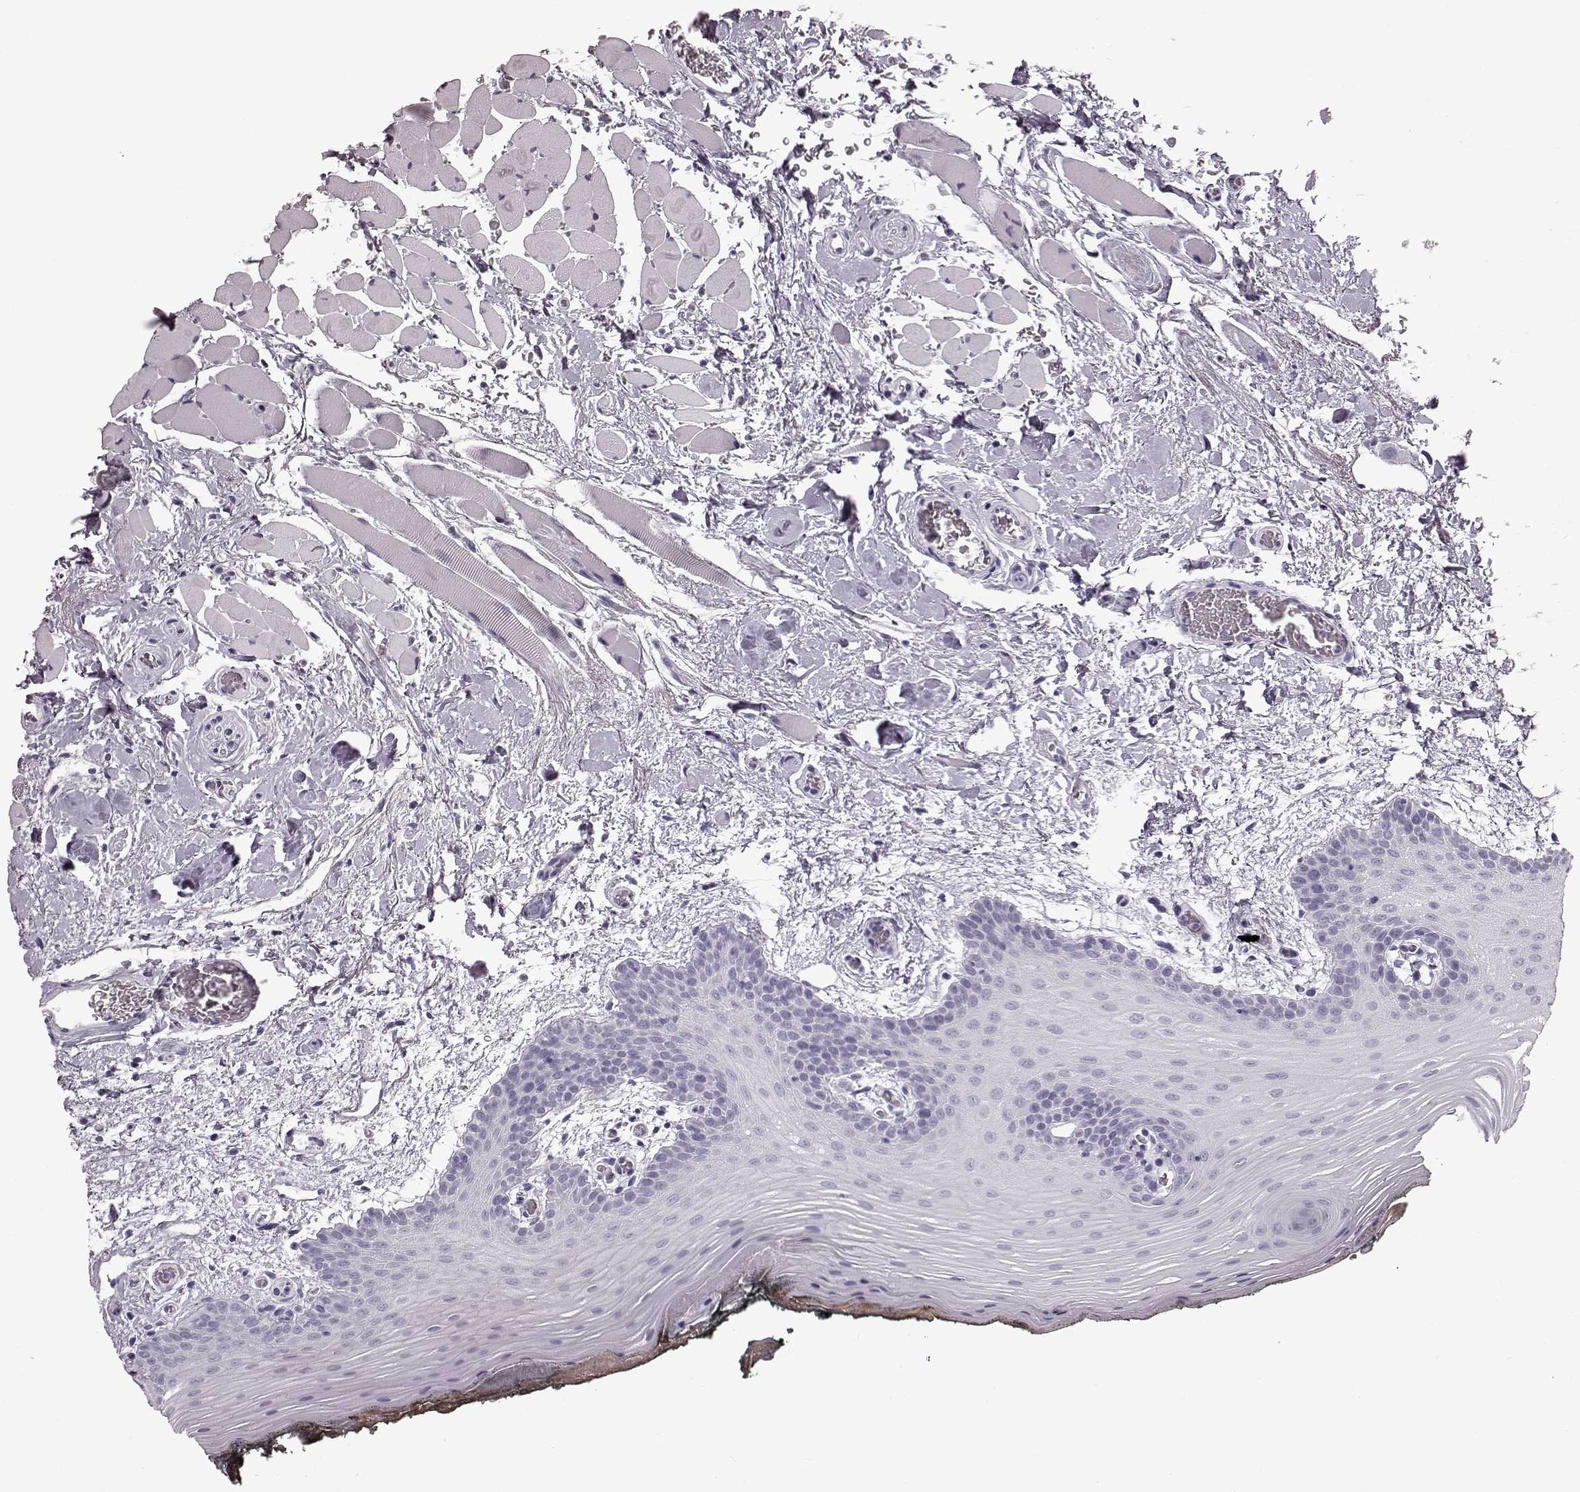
{"staining": {"intensity": "negative", "quantity": "none", "location": "none"}, "tissue": "oral mucosa", "cell_type": "Squamous epithelial cells", "image_type": "normal", "snomed": [{"axis": "morphology", "description": "Normal tissue, NOS"}, {"axis": "topography", "description": "Oral tissue"}, {"axis": "topography", "description": "Head-Neck"}], "caption": "The image demonstrates no staining of squamous epithelial cells in normal oral mucosa.", "gene": "TCHHL1", "patient": {"sex": "male", "age": 65}}